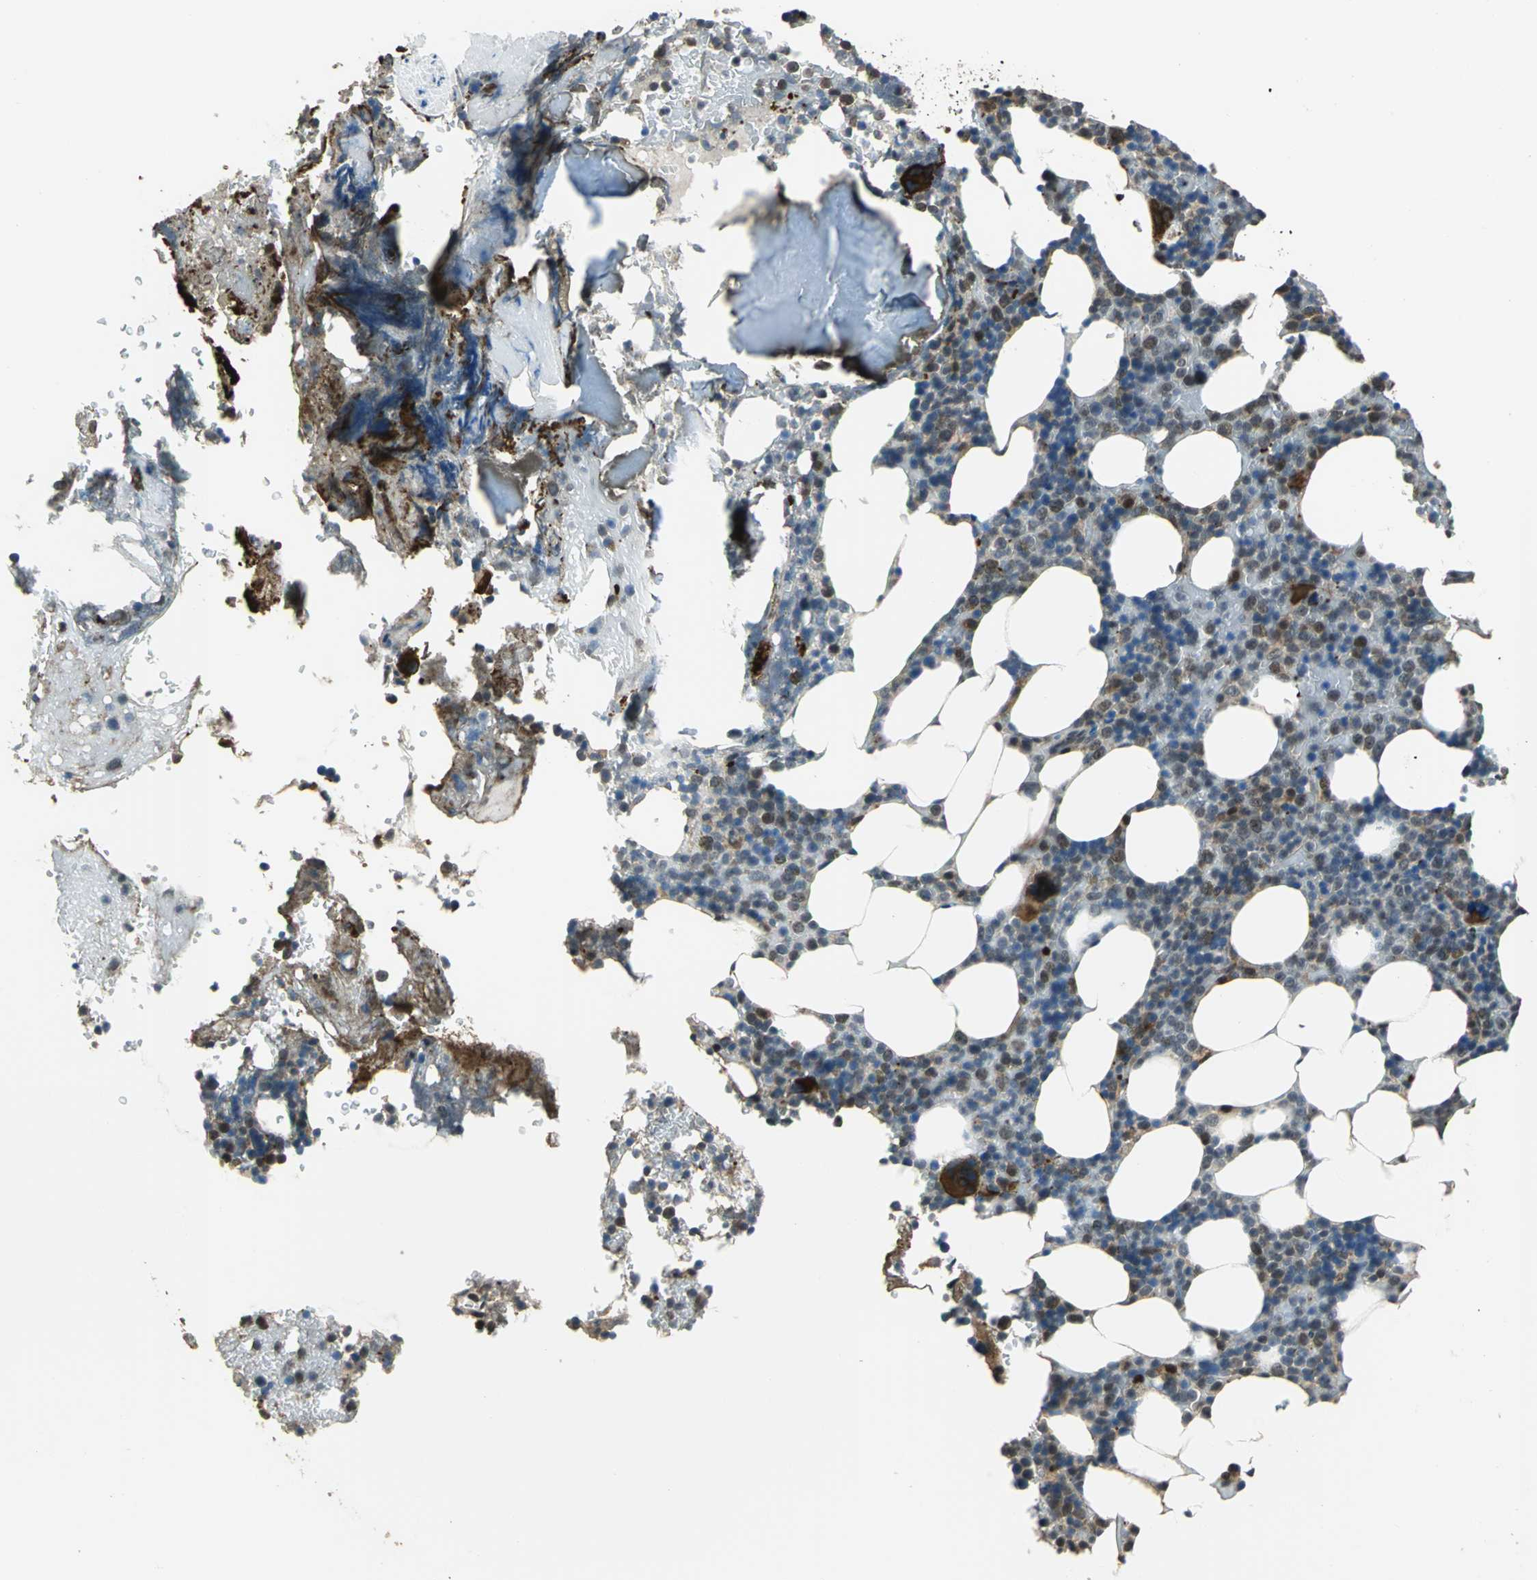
{"staining": {"intensity": "moderate", "quantity": "25%-75%", "location": "cytoplasmic/membranous,nuclear"}, "tissue": "bone marrow", "cell_type": "Hematopoietic cells", "image_type": "normal", "snomed": [{"axis": "morphology", "description": "Normal tissue, NOS"}, {"axis": "topography", "description": "Bone marrow"}], "caption": "IHC staining of normal bone marrow, which reveals medium levels of moderate cytoplasmic/membranous,nuclear staining in approximately 25%-75% of hematopoietic cells indicating moderate cytoplasmic/membranous,nuclear protein expression. The staining was performed using DAB (3,3'-diaminobenzidine) (brown) for protein detection and nuclei were counterstained in hematoxylin (blue).", "gene": "MIS18BP1", "patient": {"sex": "female", "age": 73}}